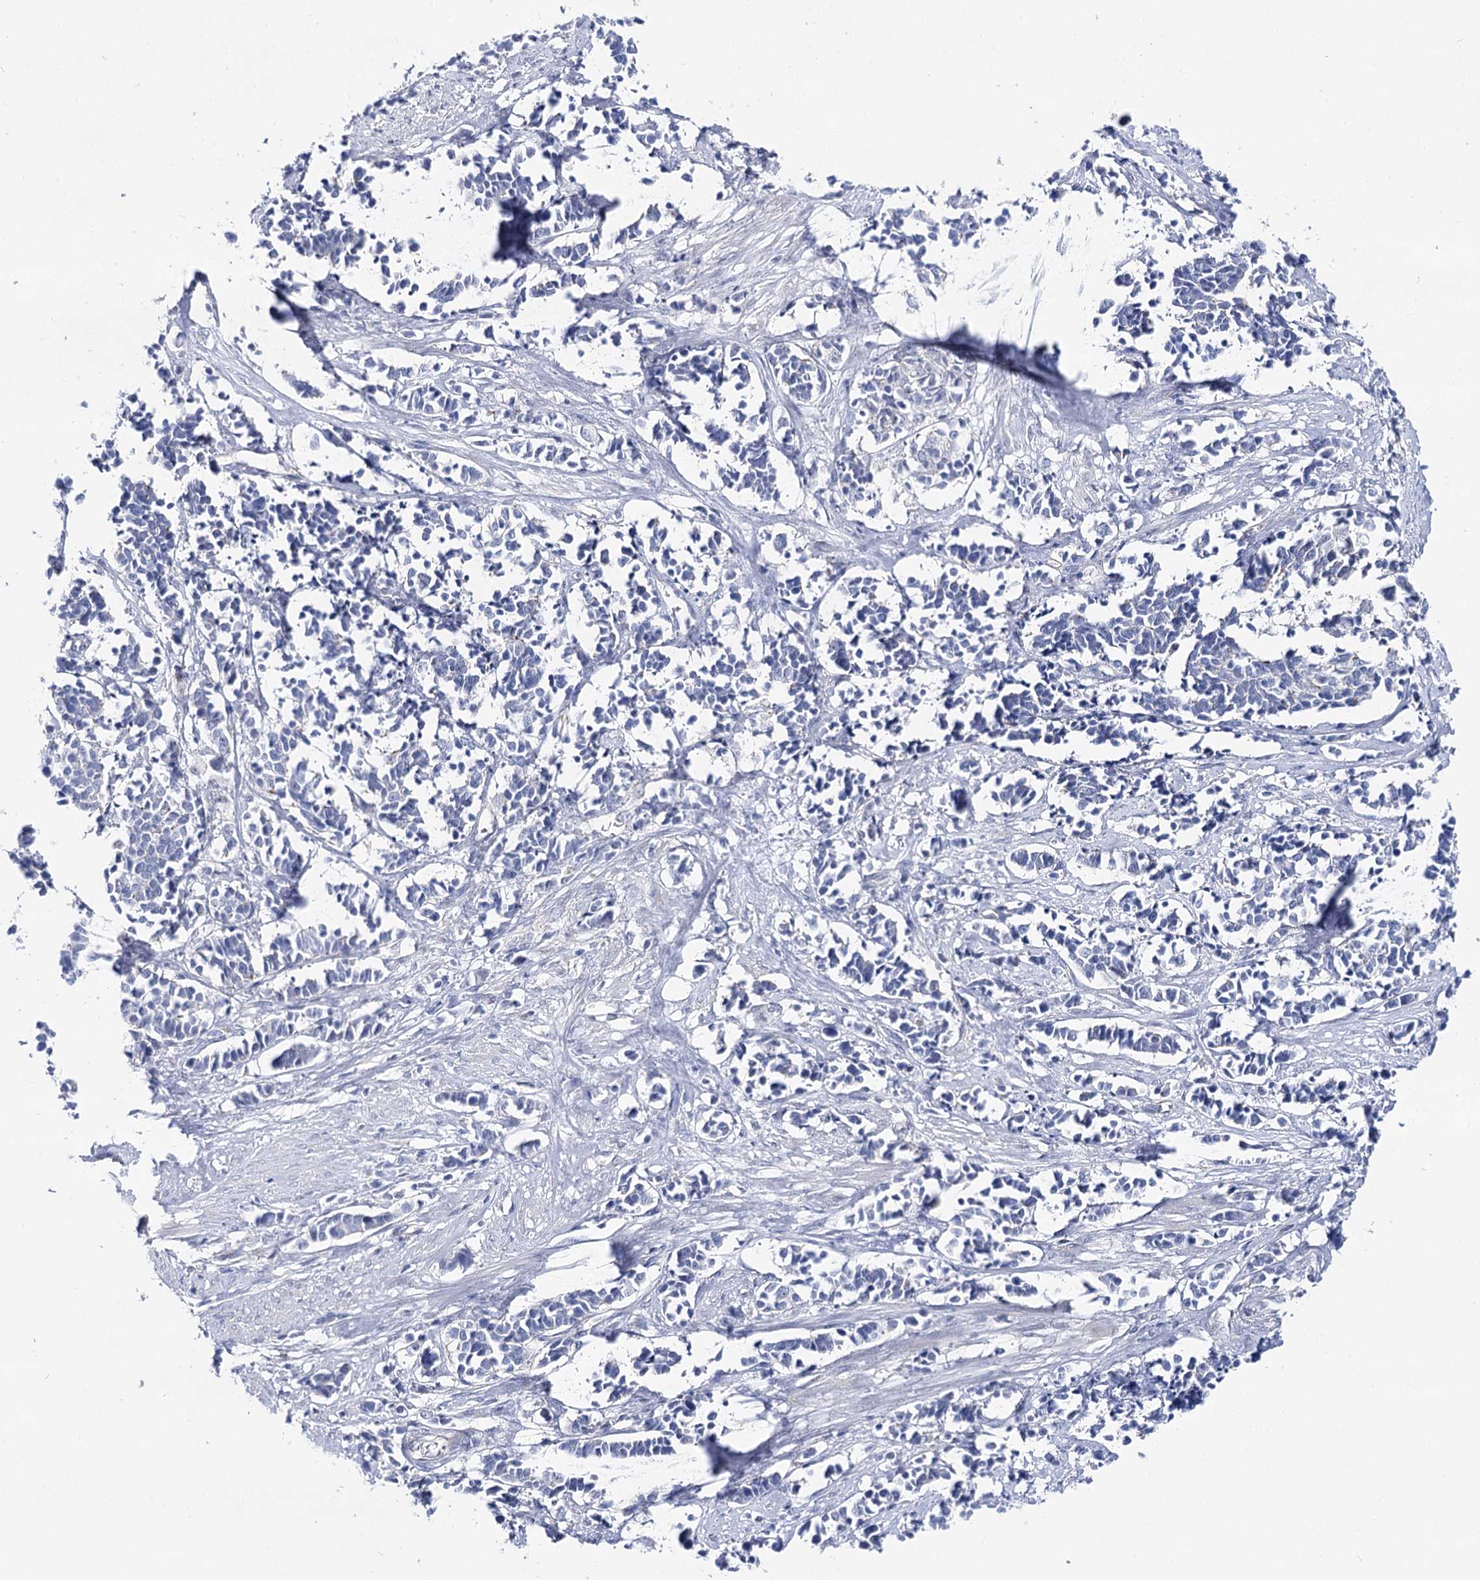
{"staining": {"intensity": "negative", "quantity": "none", "location": "none"}, "tissue": "cervical cancer", "cell_type": "Tumor cells", "image_type": "cancer", "snomed": [{"axis": "morphology", "description": "Normal tissue, NOS"}, {"axis": "morphology", "description": "Squamous cell carcinoma, NOS"}, {"axis": "topography", "description": "Cervix"}], "caption": "DAB (3,3'-diaminobenzidine) immunohistochemical staining of human cervical cancer reveals no significant staining in tumor cells.", "gene": "NRAP", "patient": {"sex": "female", "age": 35}}